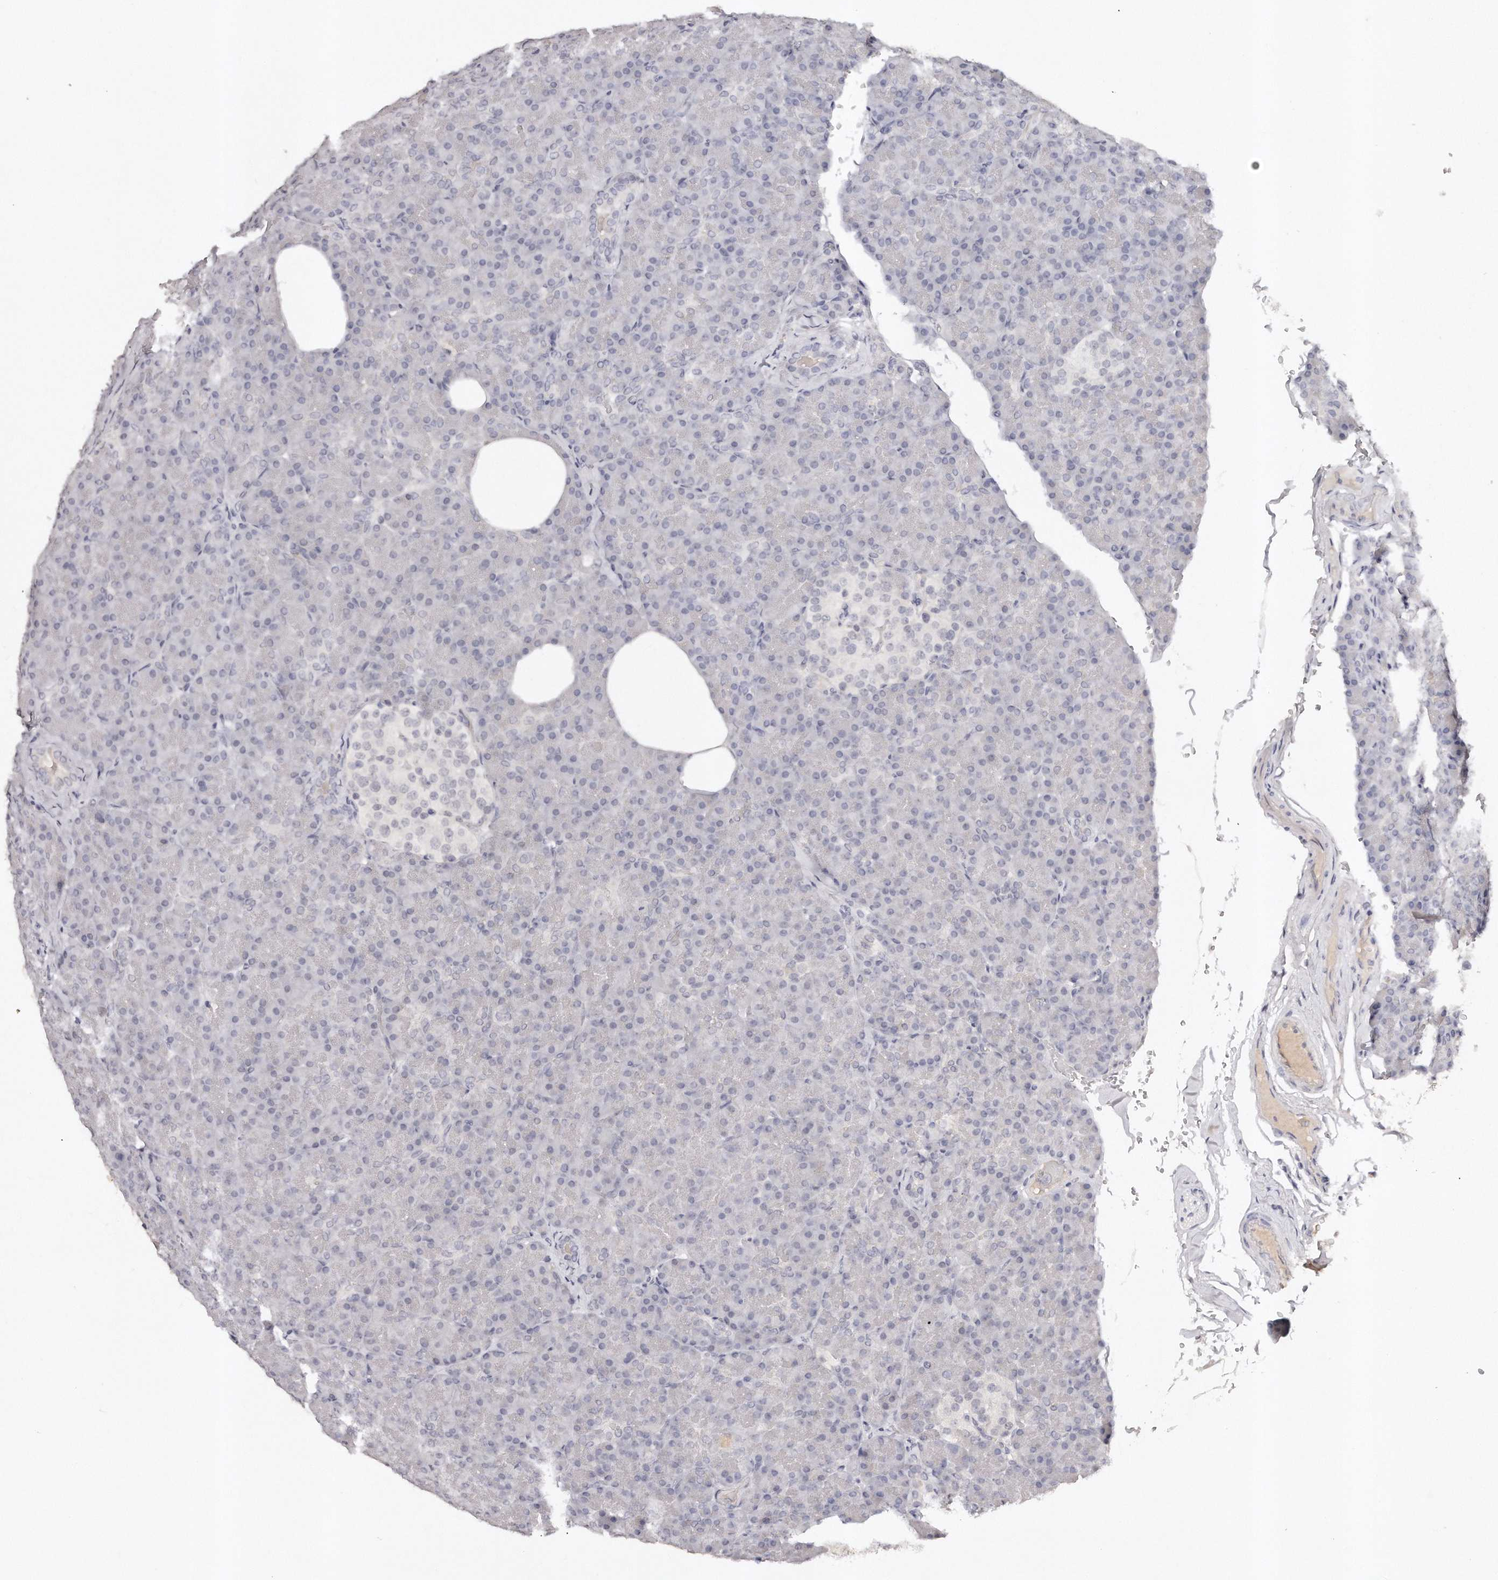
{"staining": {"intensity": "negative", "quantity": "none", "location": "none"}, "tissue": "pancreas", "cell_type": "Exocrine glandular cells", "image_type": "normal", "snomed": [{"axis": "morphology", "description": "Normal tissue, NOS"}, {"axis": "topography", "description": "Pancreas"}], "caption": "Image shows no significant protein positivity in exocrine glandular cells of unremarkable pancreas. (Brightfield microscopy of DAB (3,3'-diaminobenzidine) IHC at high magnification).", "gene": "SOX4", "patient": {"sex": "female", "age": 43}}